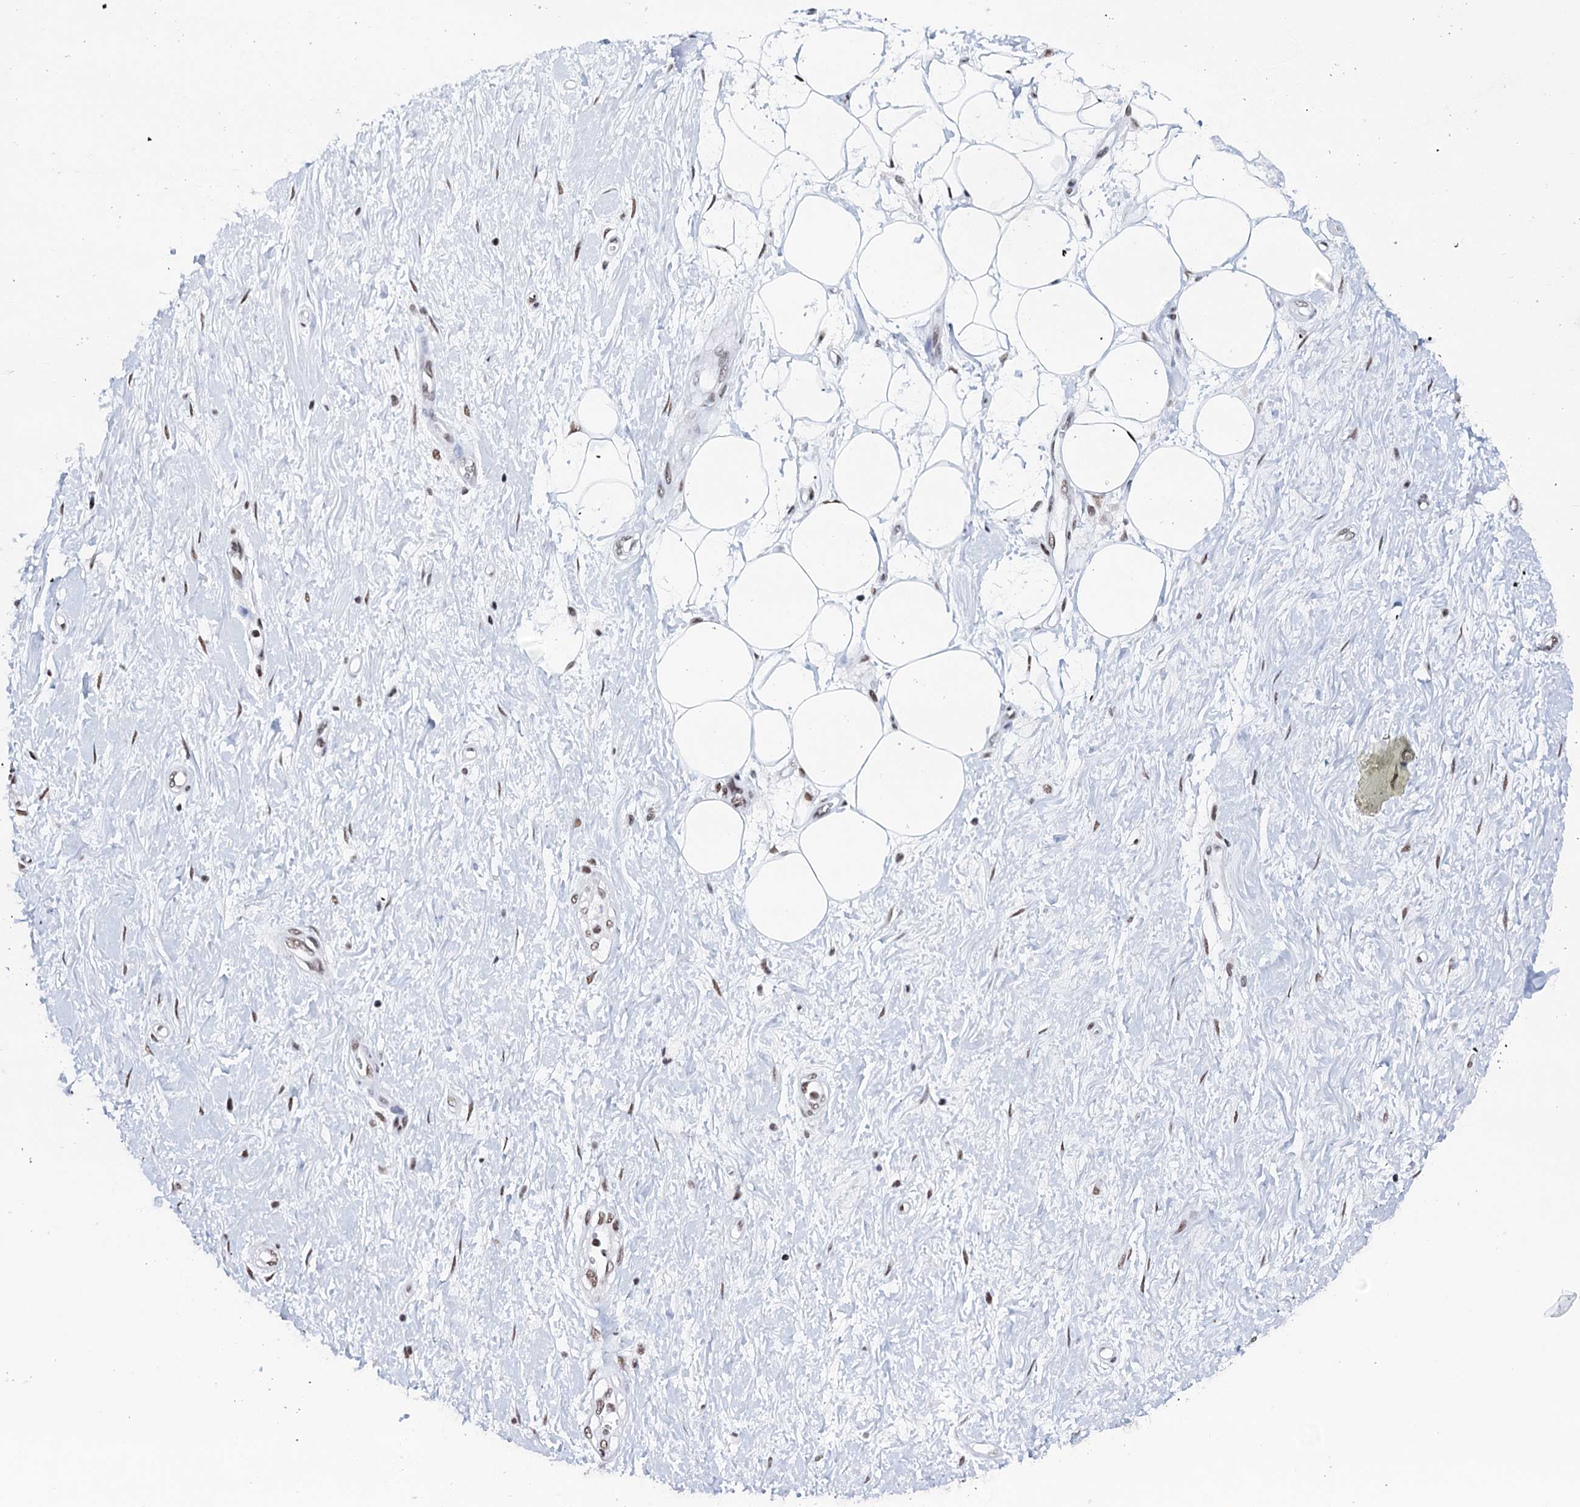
{"staining": {"intensity": "strong", "quantity": ">75%", "location": "nuclear"}, "tissue": "adipose tissue", "cell_type": "Adipocytes", "image_type": "normal", "snomed": [{"axis": "morphology", "description": "Normal tissue, NOS"}, {"axis": "morphology", "description": "Adenocarcinoma, NOS"}, {"axis": "topography", "description": "Pancreas"}, {"axis": "topography", "description": "Peripheral nerve tissue"}], "caption": "Immunohistochemistry (DAB) staining of normal human adipose tissue demonstrates strong nuclear protein expression in about >75% of adipocytes. Using DAB (3,3'-diaminobenzidine) (brown) and hematoxylin (blue) stains, captured at high magnification using brightfield microscopy.", "gene": "SLTM", "patient": {"sex": "male", "age": 59}}